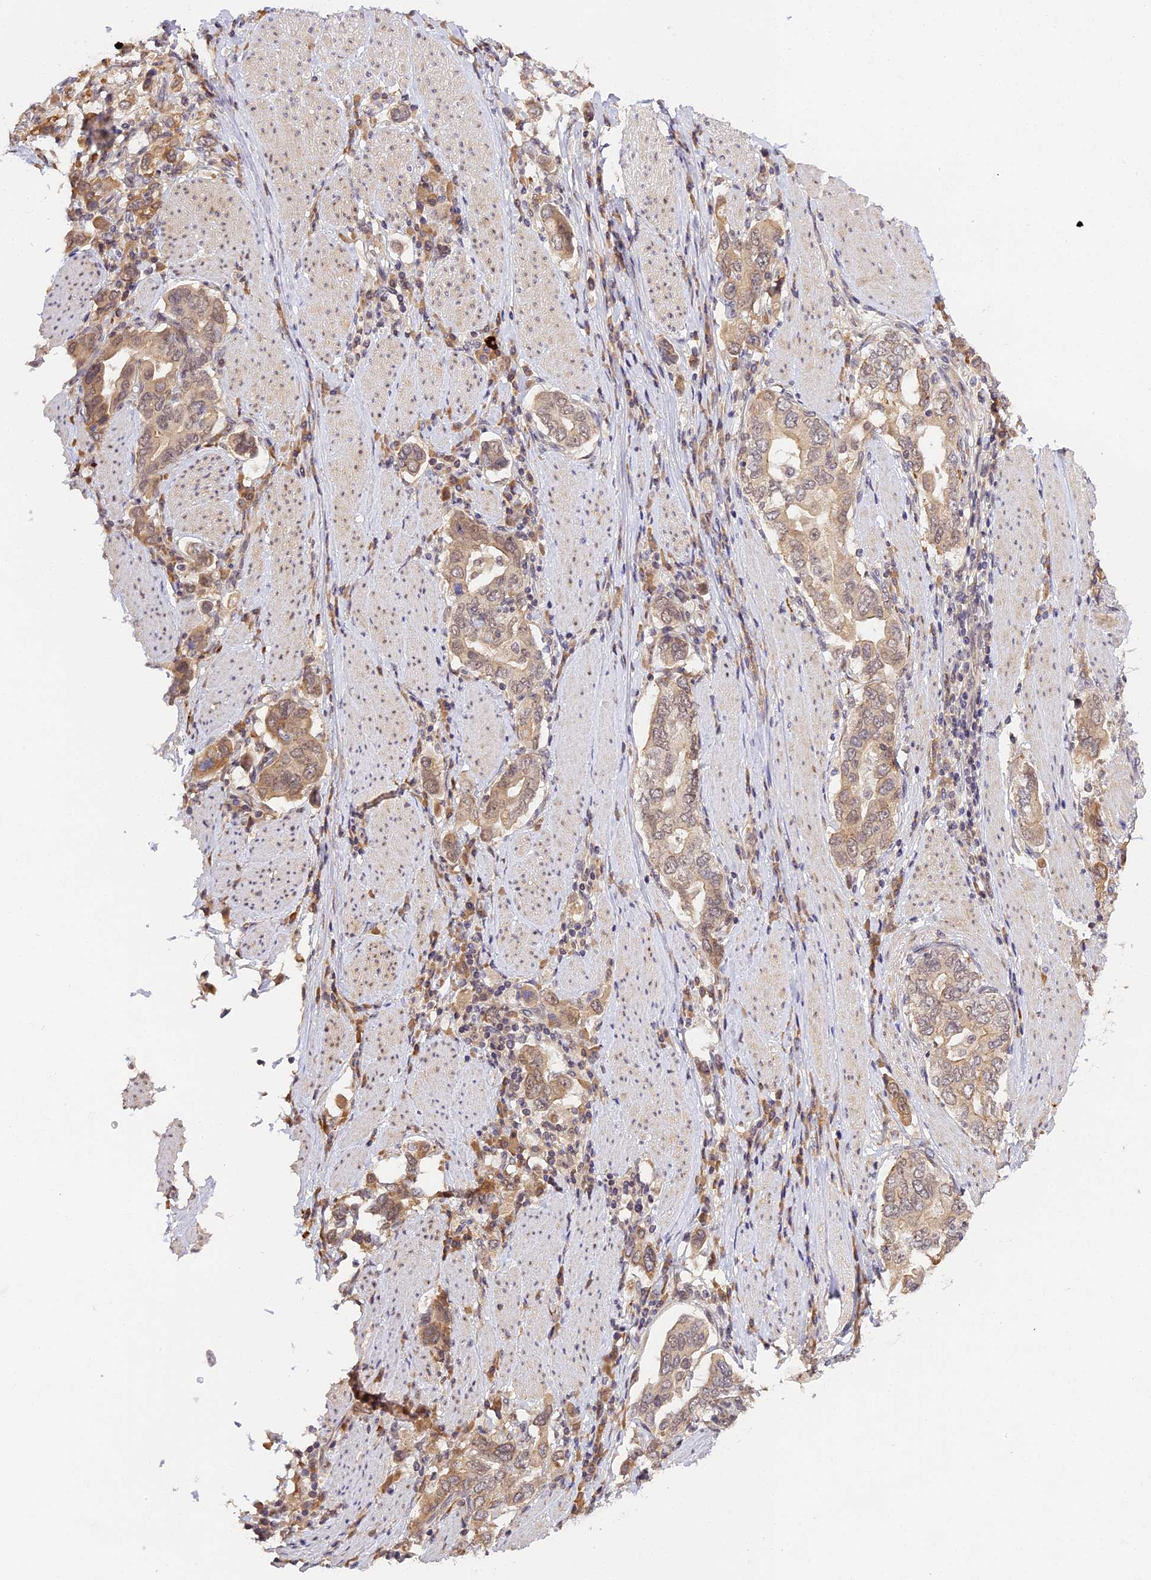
{"staining": {"intensity": "weak", "quantity": "25%-75%", "location": "cytoplasmic/membranous"}, "tissue": "stomach cancer", "cell_type": "Tumor cells", "image_type": "cancer", "snomed": [{"axis": "morphology", "description": "Adenocarcinoma, NOS"}, {"axis": "topography", "description": "Stomach, upper"}, {"axis": "topography", "description": "Stomach"}], "caption": "Brown immunohistochemical staining in stomach adenocarcinoma exhibits weak cytoplasmic/membranous staining in about 25%-75% of tumor cells. (brown staining indicates protein expression, while blue staining denotes nuclei).", "gene": "IMPACT", "patient": {"sex": "male", "age": 62}}